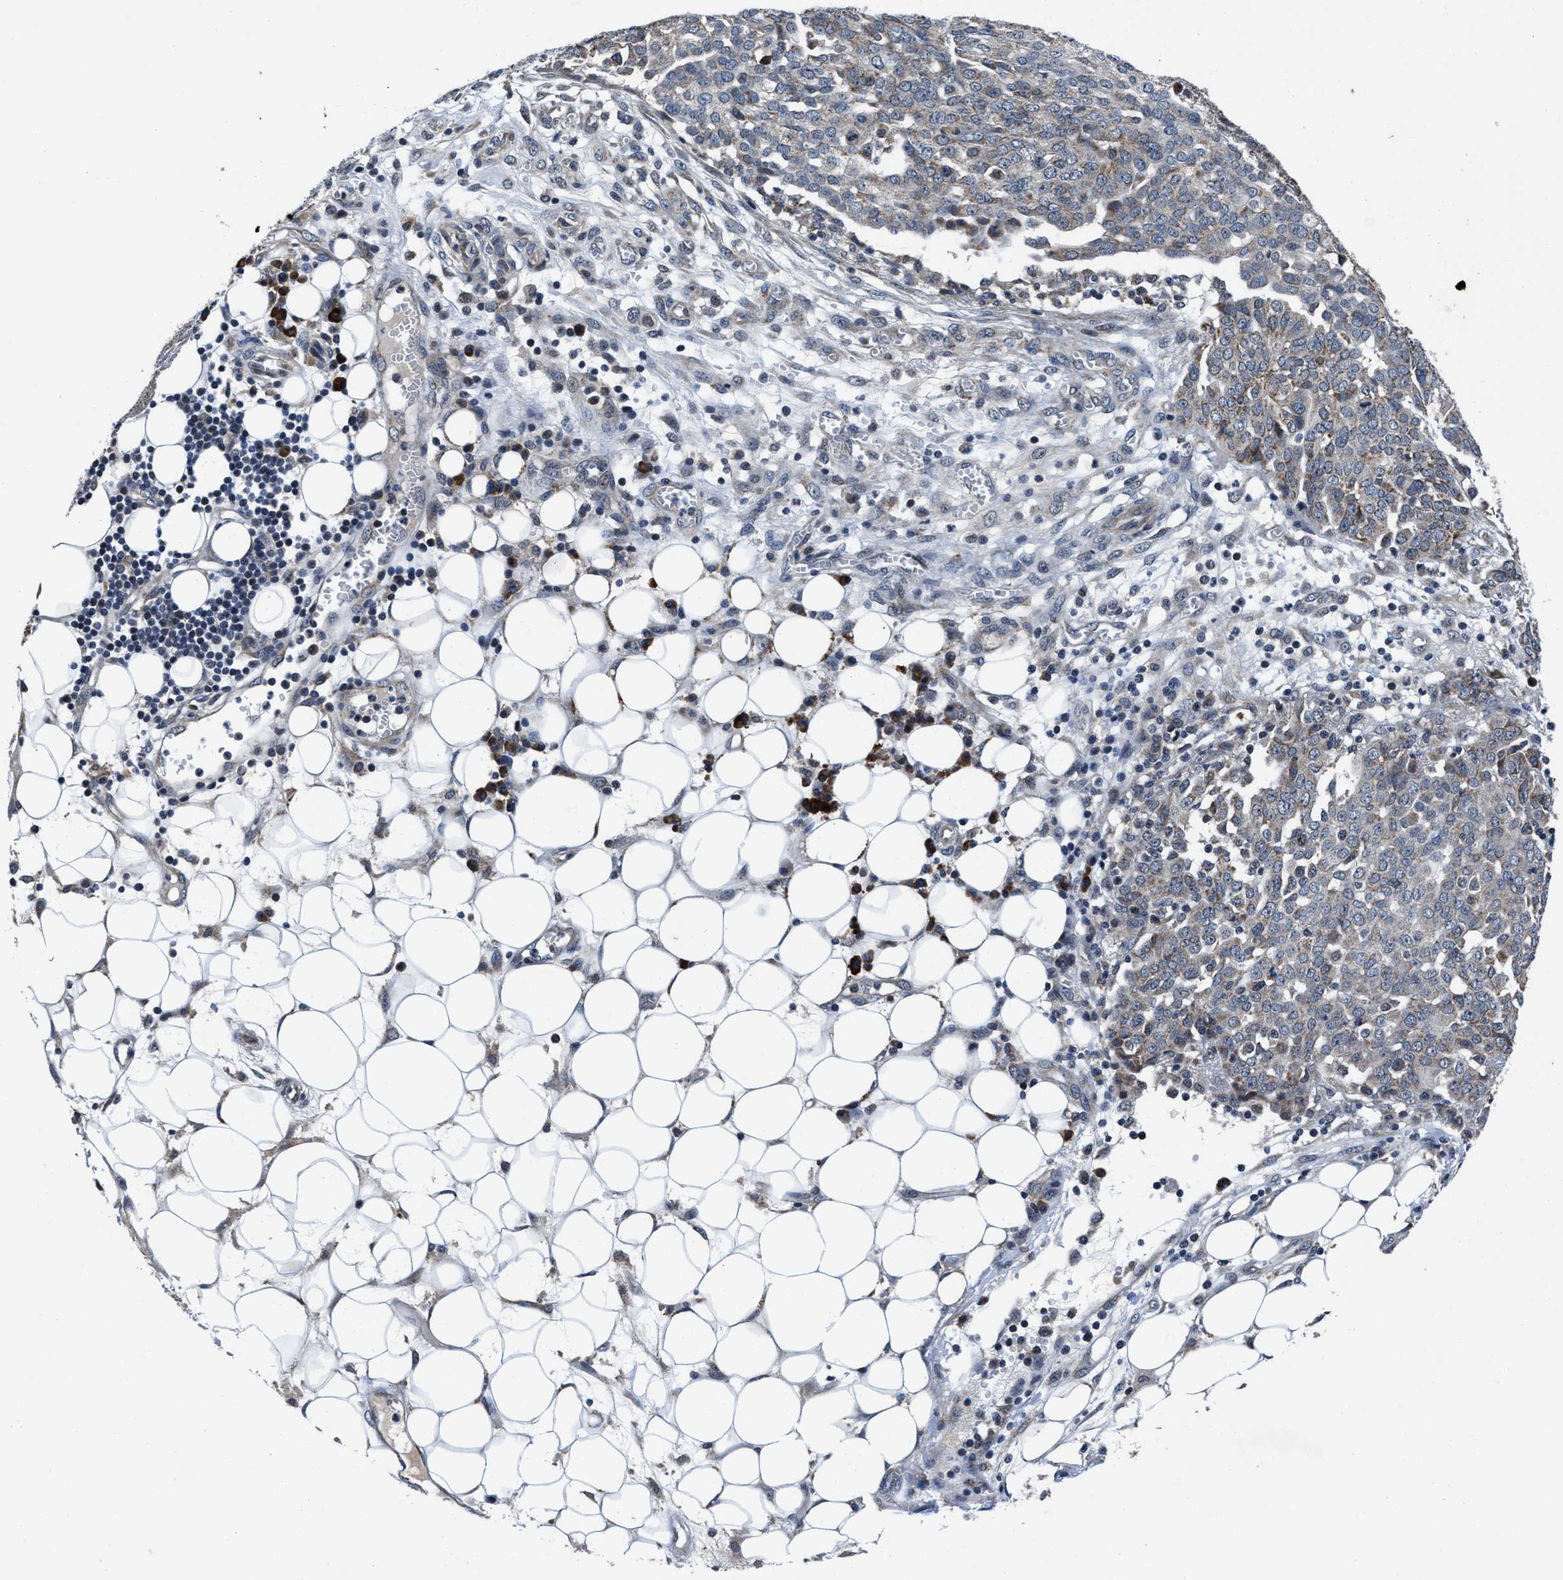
{"staining": {"intensity": "weak", "quantity": "25%-75%", "location": "cytoplasmic/membranous"}, "tissue": "ovarian cancer", "cell_type": "Tumor cells", "image_type": "cancer", "snomed": [{"axis": "morphology", "description": "Cystadenocarcinoma, serous, NOS"}, {"axis": "topography", "description": "Soft tissue"}, {"axis": "topography", "description": "Ovary"}], "caption": "Ovarian serous cystadenocarcinoma stained with a protein marker displays weak staining in tumor cells.", "gene": "TMEM53", "patient": {"sex": "female", "age": 57}}